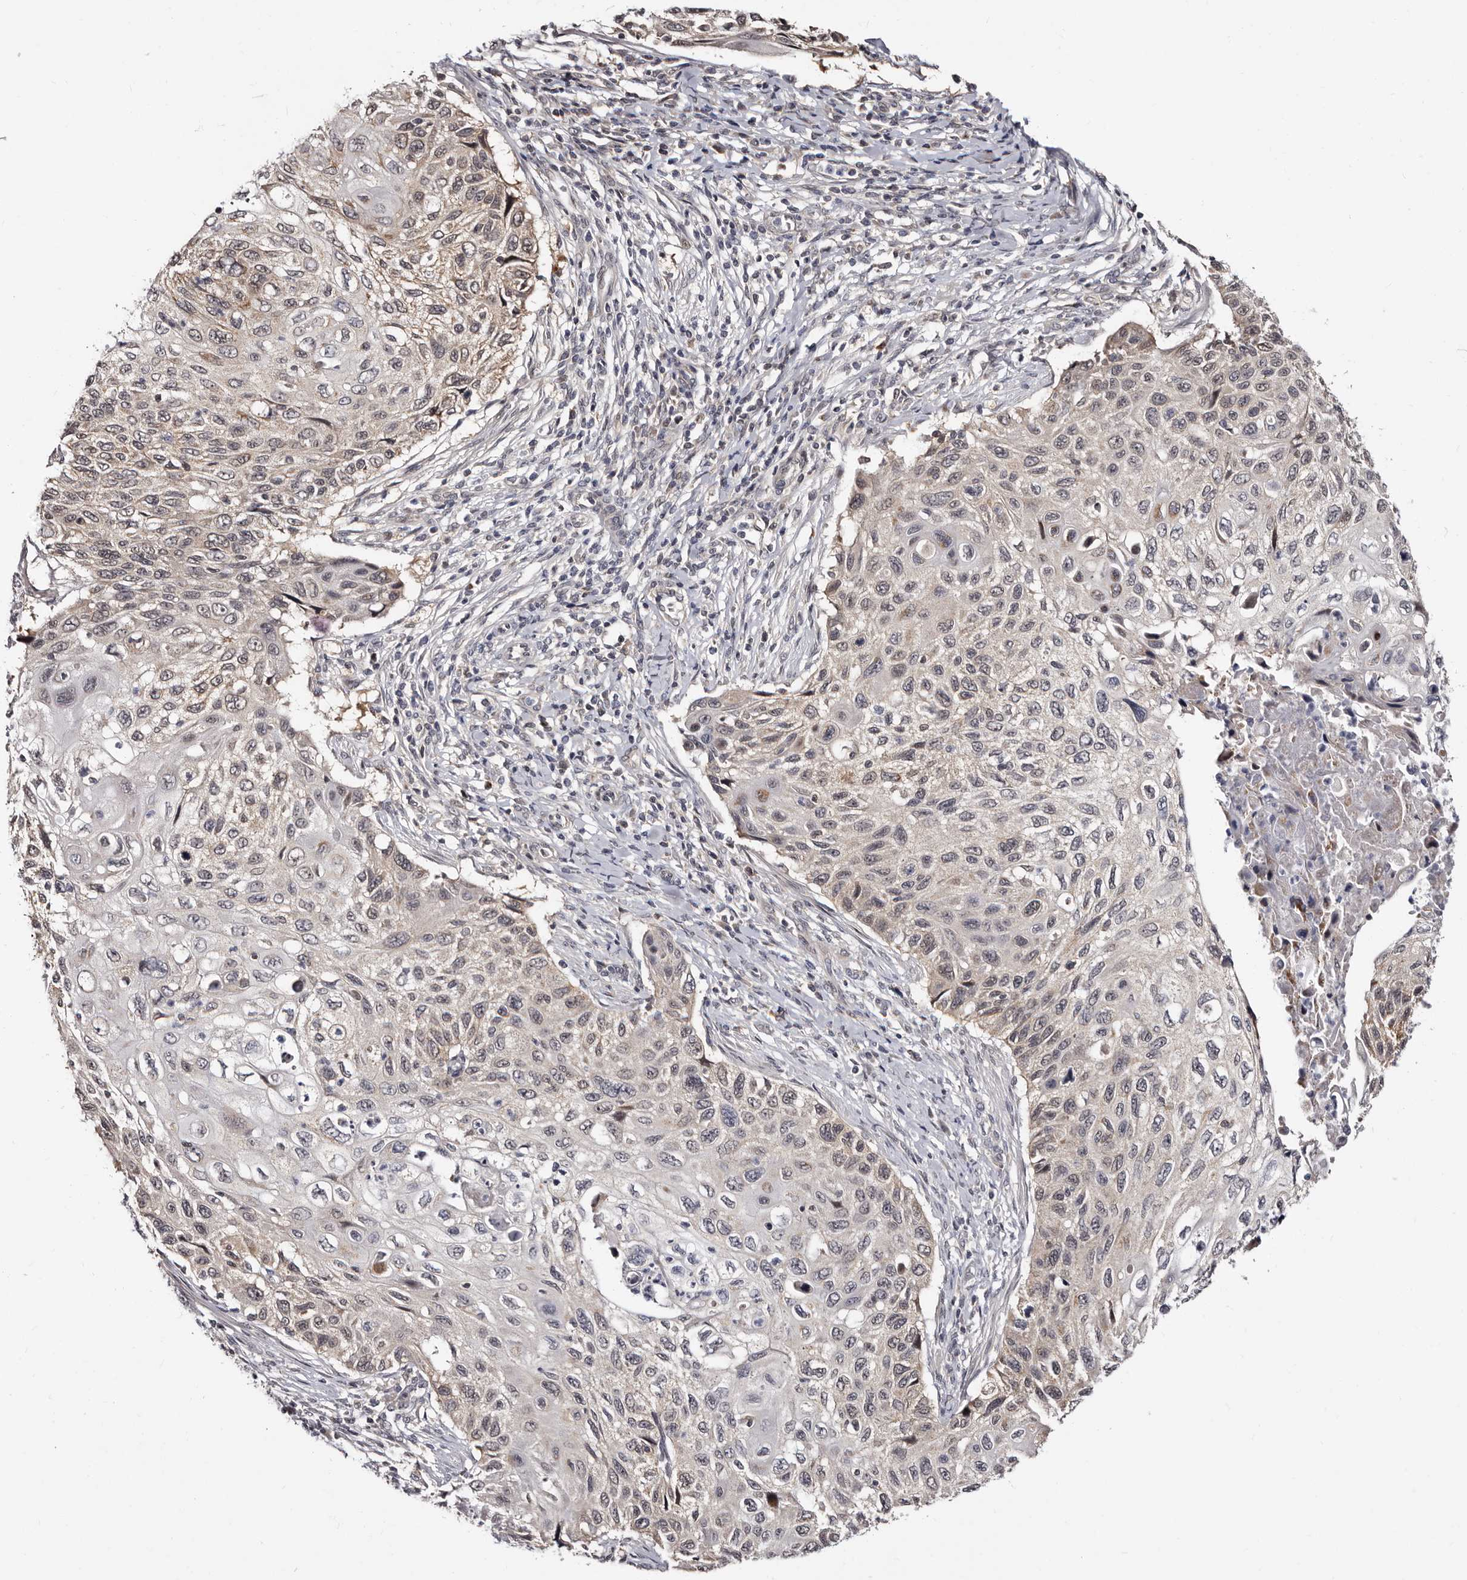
{"staining": {"intensity": "weak", "quantity": "25%-75%", "location": "cytoplasmic/membranous,nuclear"}, "tissue": "cervical cancer", "cell_type": "Tumor cells", "image_type": "cancer", "snomed": [{"axis": "morphology", "description": "Squamous cell carcinoma, NOS"}, {"axis": "topography", "description": "Cervix"}], "caption": "Tumor cells show weak cytoplasmic/membranous and nuclear staining in approximately 25%-75% of cells in squamous cell carcinoma (cervical). (brown staining indicates protein expression, while blue staining denotes nuclei).", "gene": "PHF20L1", "patient": {"sex": "female", "age": 70}}